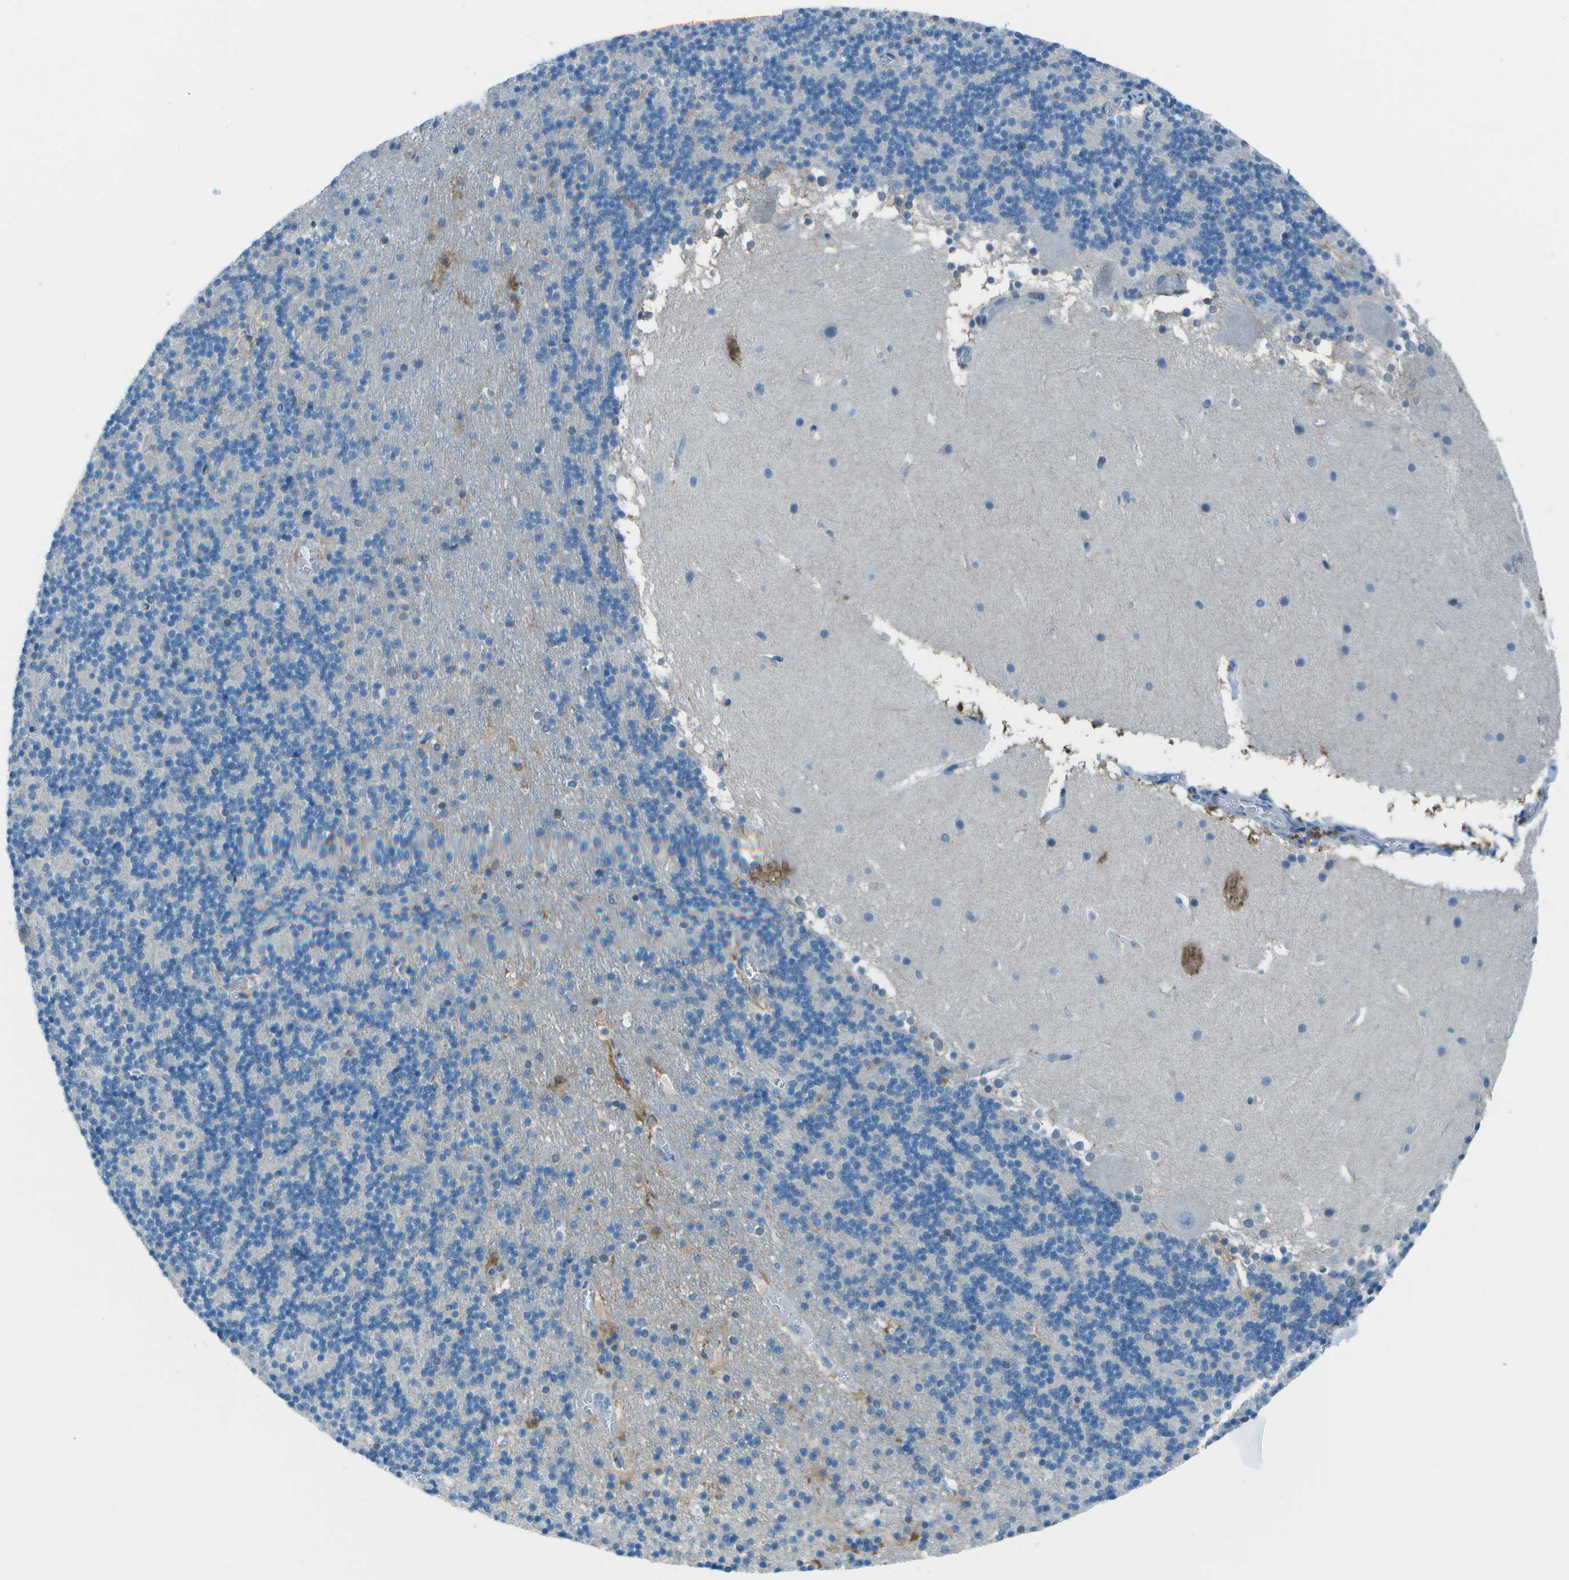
{"staining": {"intensity": "weak", "quantity": "<25%", "location": "cytoplasmic/membranous"}, "tissue": "cerebellum", "cell_type": "Cells in granular layer", "image_type": "normal", "snomed": [{"axis": "morphology", "description": "Normal tissue, NOS"}, {"axis": "topography", "description": "Cerebellum"}], "caption": "A high-resolution micrograph shows immunohistochemistry staining of benign cerebellum, which shows no significant positivity in cells in granular layer. (DAB (3,3'-diaminobenzidine) IHC visualized using brightfield microscopy, high magnification).", "gene": "FGF1", "patient": {"sex": "male", "age": 45}}